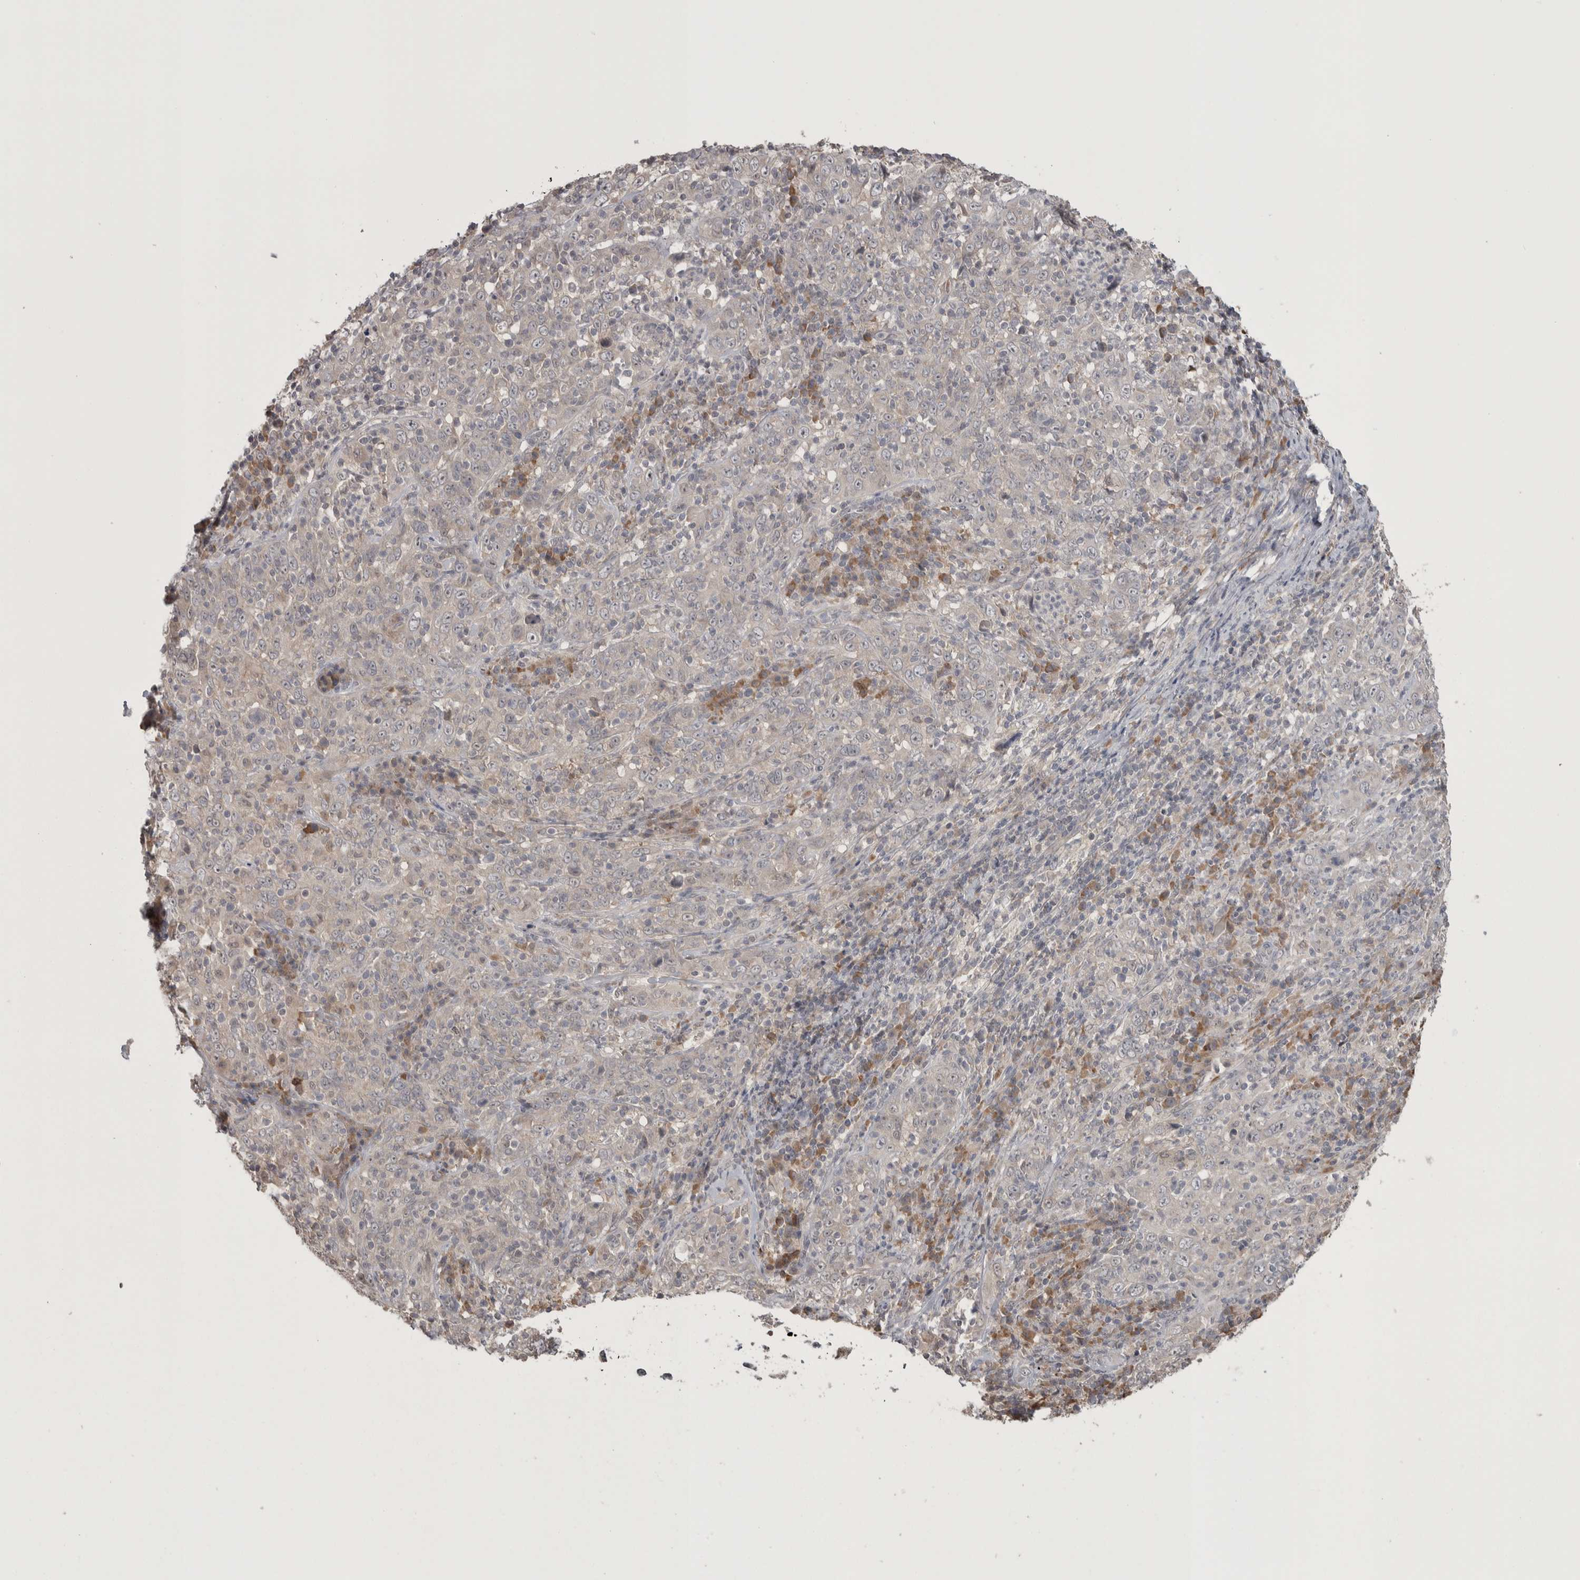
{"staining": {"intensity": "weak", "quantity": "<25%", "location": "cytoplasmic/membranous"}, "tissue": "cervical cancer", "cell_type": "Tumor cells", "image_type": "cancer", "snomed": [{"axis": "morphology", "description": "Squamous cell carcinoma, NOS"}, {"axis": "topography", "description": "Cervix"}], "caption": "An image of human squamous cell carcinoma (cervical) is negative for staining in tumor cells.", "gene": "CUL2", "patient": {"sex": "female", "age": 46}}